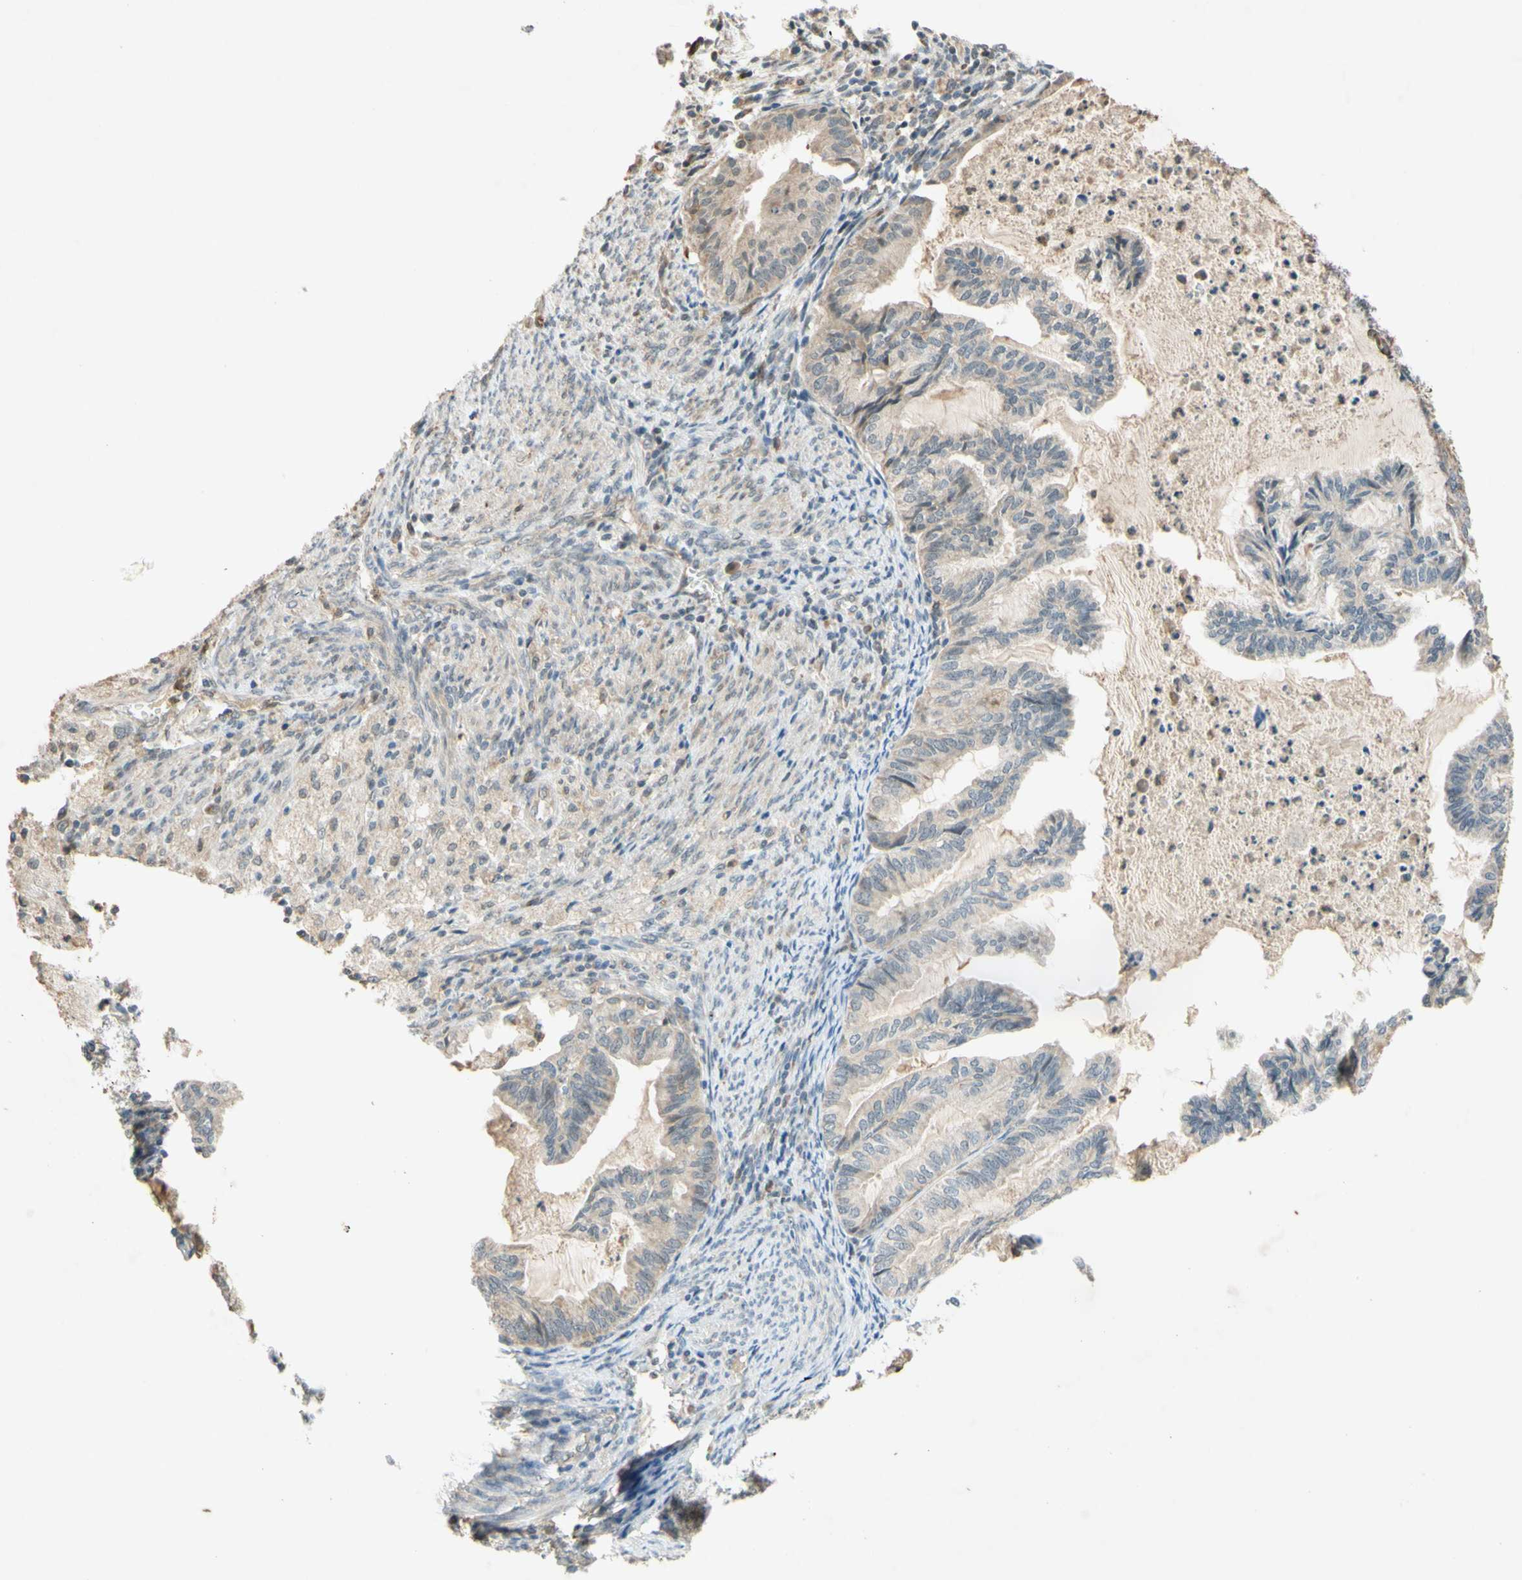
{"staining": {"intensity": "weak", "quantity": ">75%", "location": "cytoplasmic/membranous"}, "tissue": "cervical cancer", "cell_type": "Tumor cells", "image_type": "cancer", "snomed": [{"axis": "morphology", "description": "Normal tissue, NOS"}, {"axis": "morphology", "description": "Adenocarcinoma, NOS"}, {"axis": "topography", "description": "Cervix"}, {"axis": "topography", "description": "Endometrium"}], "caption": "Immunohistochemical staining of human cervical cancer (adenocarcinoma) demonstrates low levels of weak cytoplasmic/membranous protein staining in about >75% of tumor cells.", "gene": "GATA1", "patient": {"sex": "female", "age": 86}}